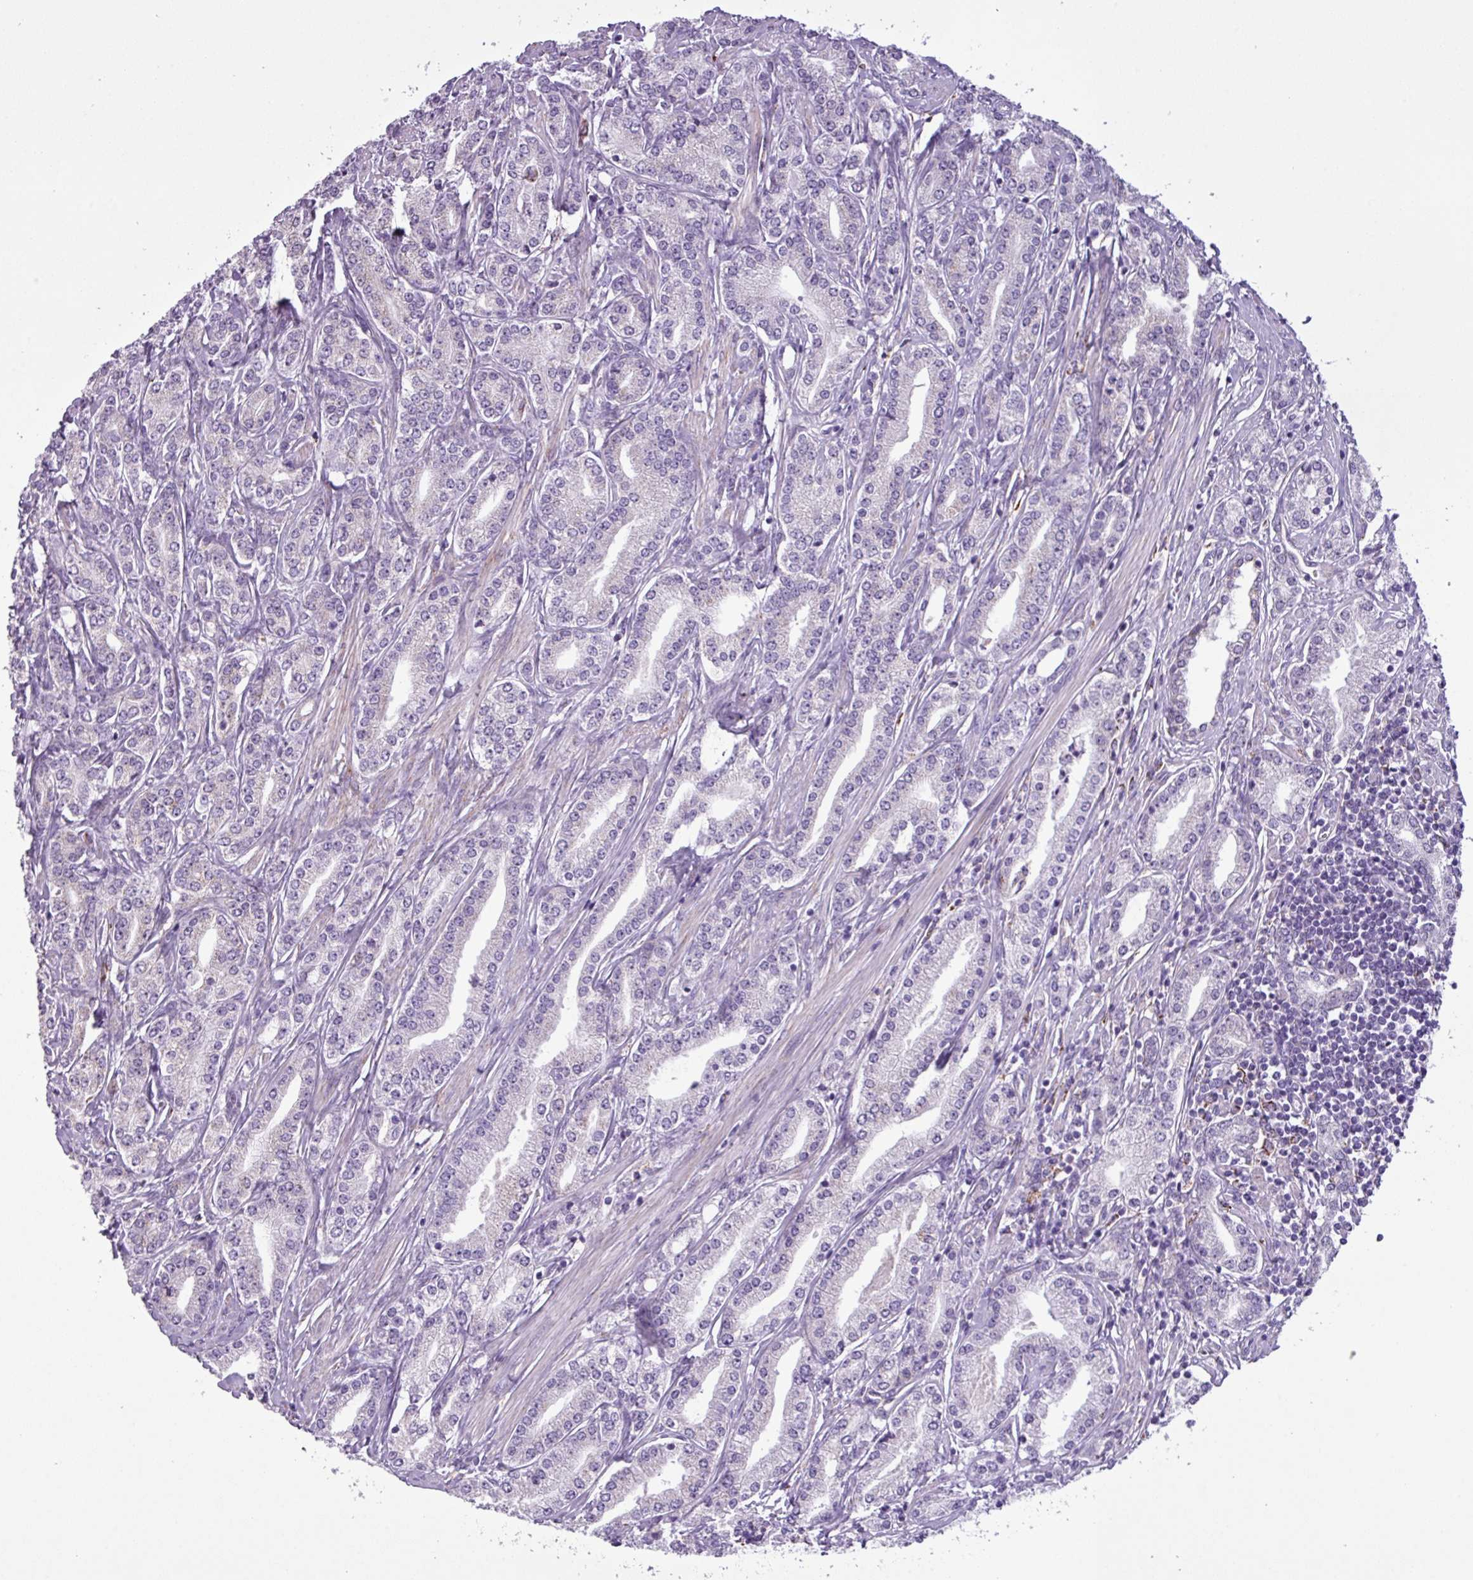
{"staining": {"intensity": "negative", "quantity": "none", "location": "none"}, "tissue": "prostate cancer", "cell_type": "Tumor cells", "image_type": "cancer", "snomed": [{"axis": "morphology", "description": "Adenocarcinoma, High grade"}, {"axis": "topography", "description": "Prostate"}], "caption": "High power microscopy image of an IHC micrograph of prostate cancer (high-grade adenocarcinoma), revealing no significant staining in tumor cells.", "gene": "ZNF667", "patient": {"sex": "male", "age": 66}}